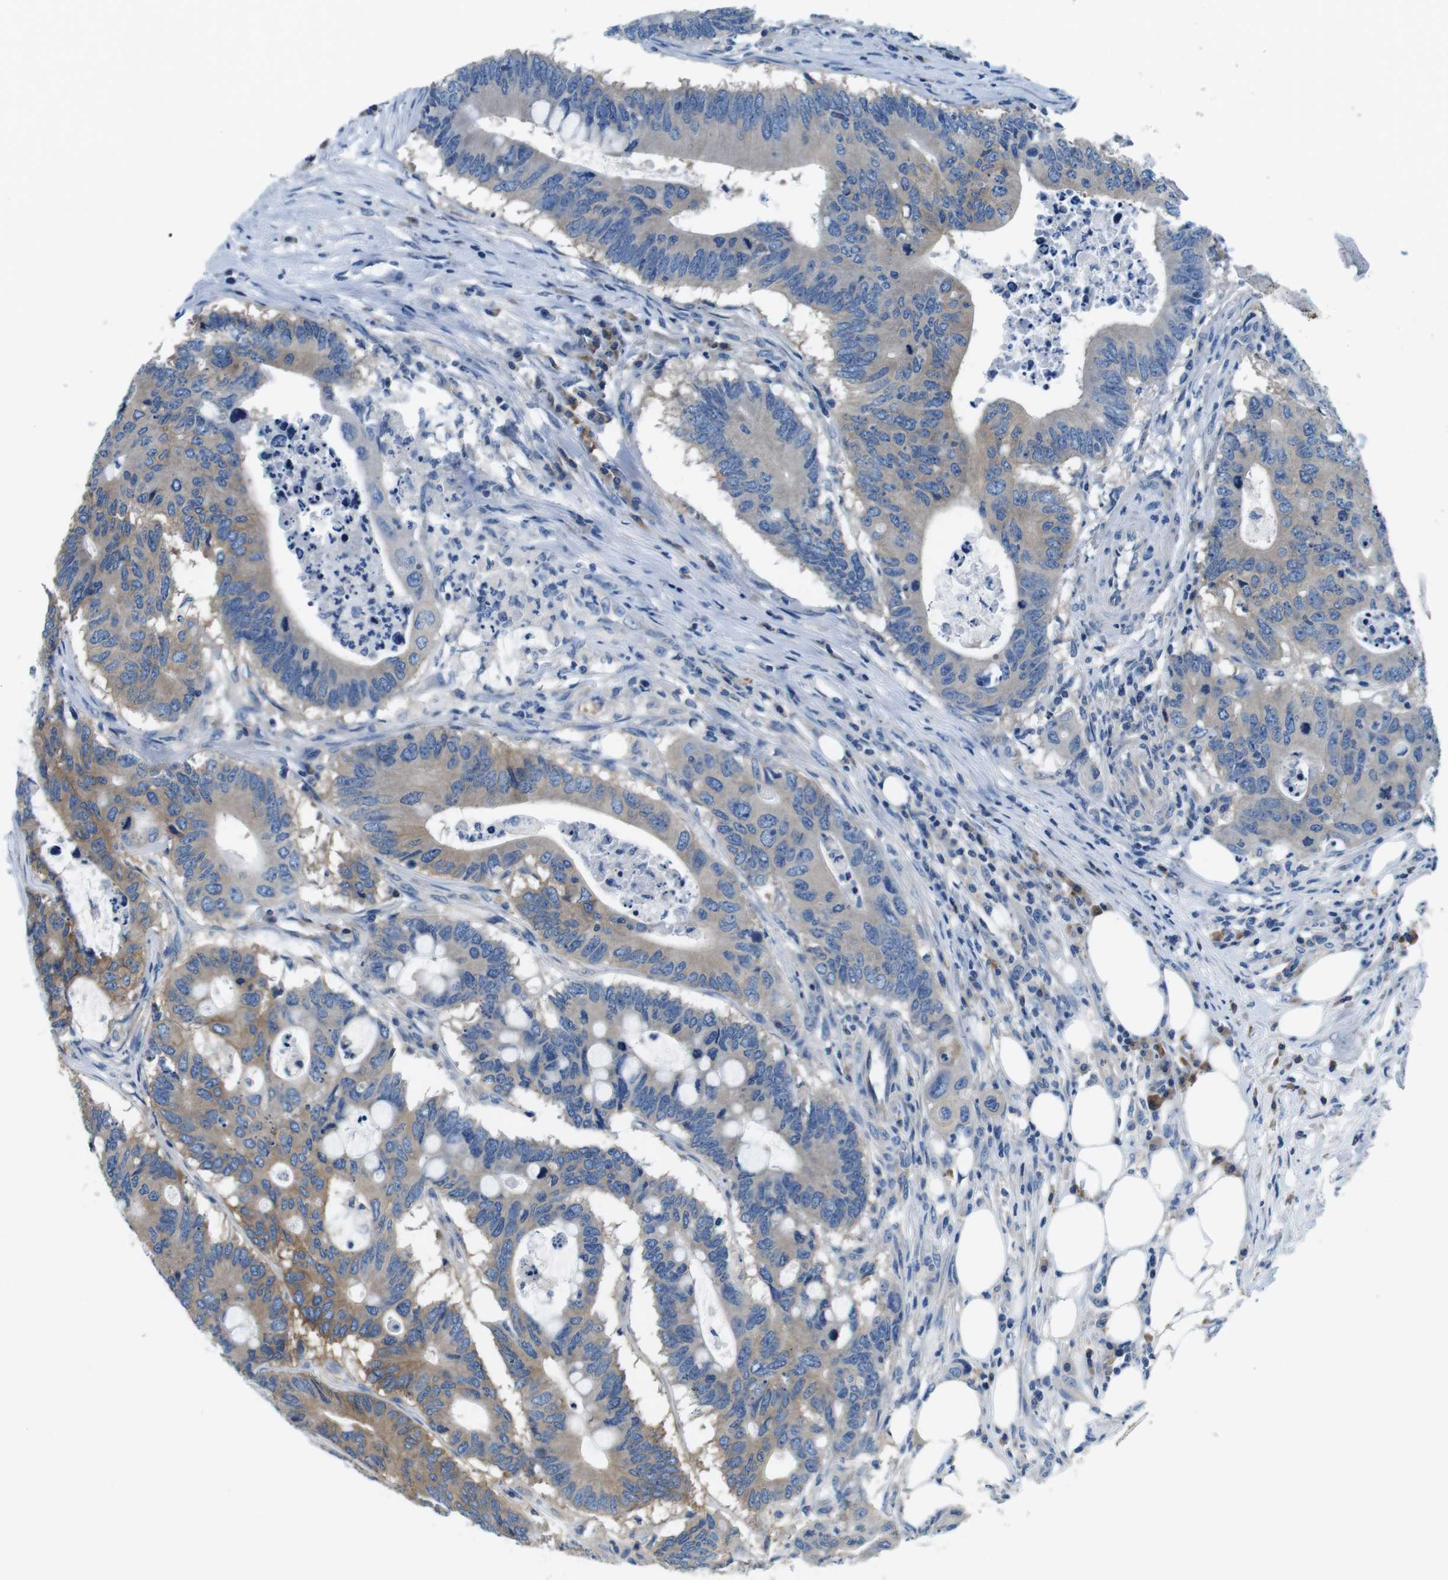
{"staining": {"intensity": "moderate", "quantity": ">75%", "location": "cytoplasmic/membranous"}, "tissue": "colorectal cancer", "cell_type": "Tumor cells", "image_type": "cancer", "snomed": [{"axis": "morphology", "description": "Adenocarcinoma, NOS"}, {"axis": "topography", "description": "Colon"}], "caption": "This micrograph demonstrates immunohistochemistry staining of human colorectal cancer (adenocarcinoma), with medium moderate cytoplasmic/membranous positivity in approximately >75% of tumor cells.", "gene": "DENND4C", "patient": {"sex": "male", "age": 71}}